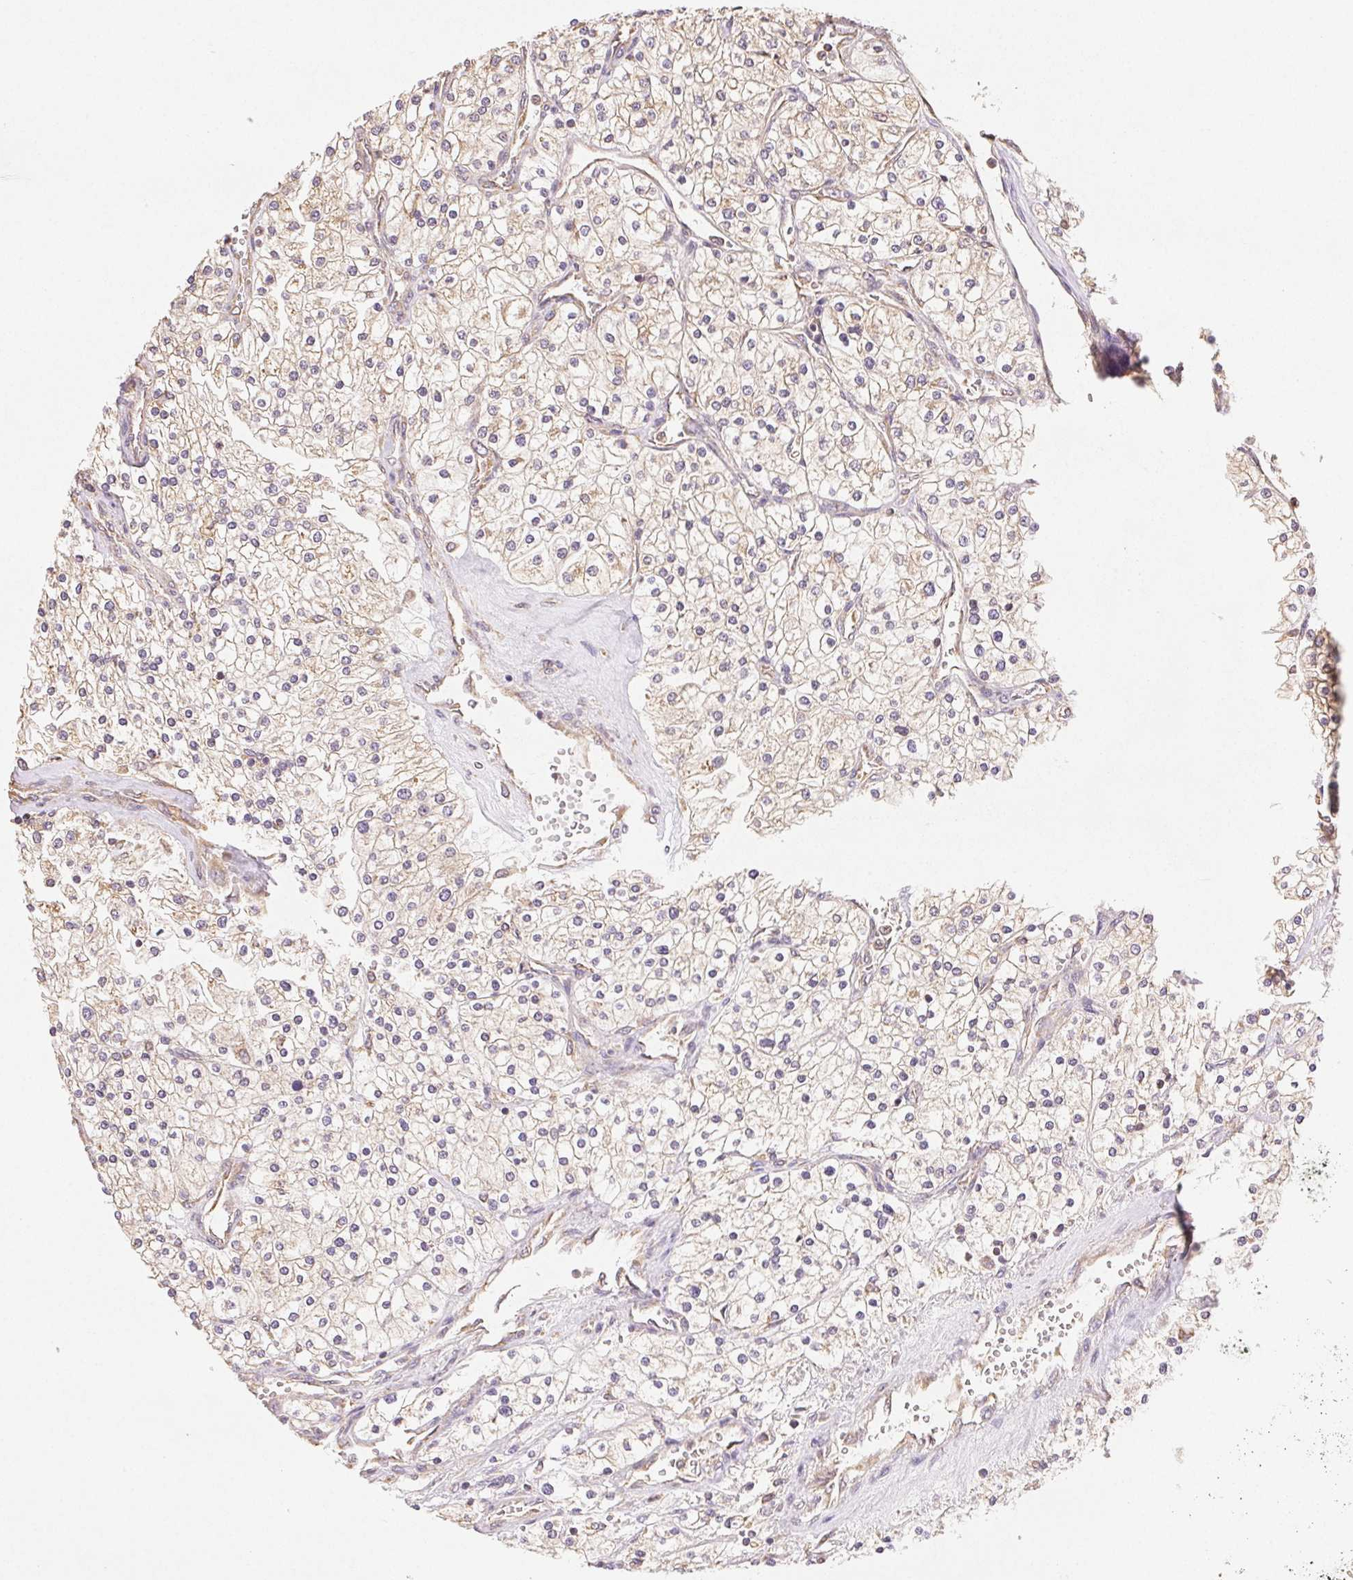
{"staining": {"intensity": "negative", "quantity": "none", "location": "none"}, "tissue": "renal cancer", "cell_type": "Tumor cells", "image_type": "cancer", "snomed": [{"axis": "morphology", "description": "Adenocarcinoma, NOS"}, {"axis": "topography", "description": "Kidney"}], "caption": "DAB immunohistochemical staining of adenocarcinoma (renal) displays no significant staining in tumor cells. (DAB (3,3'-diaminobenzidine) immunohistochemistry visualized using brightfield microscopy, high magnification).", "gene": "SEZ6L2", "patient": {"sex": "male", "age": 80}}